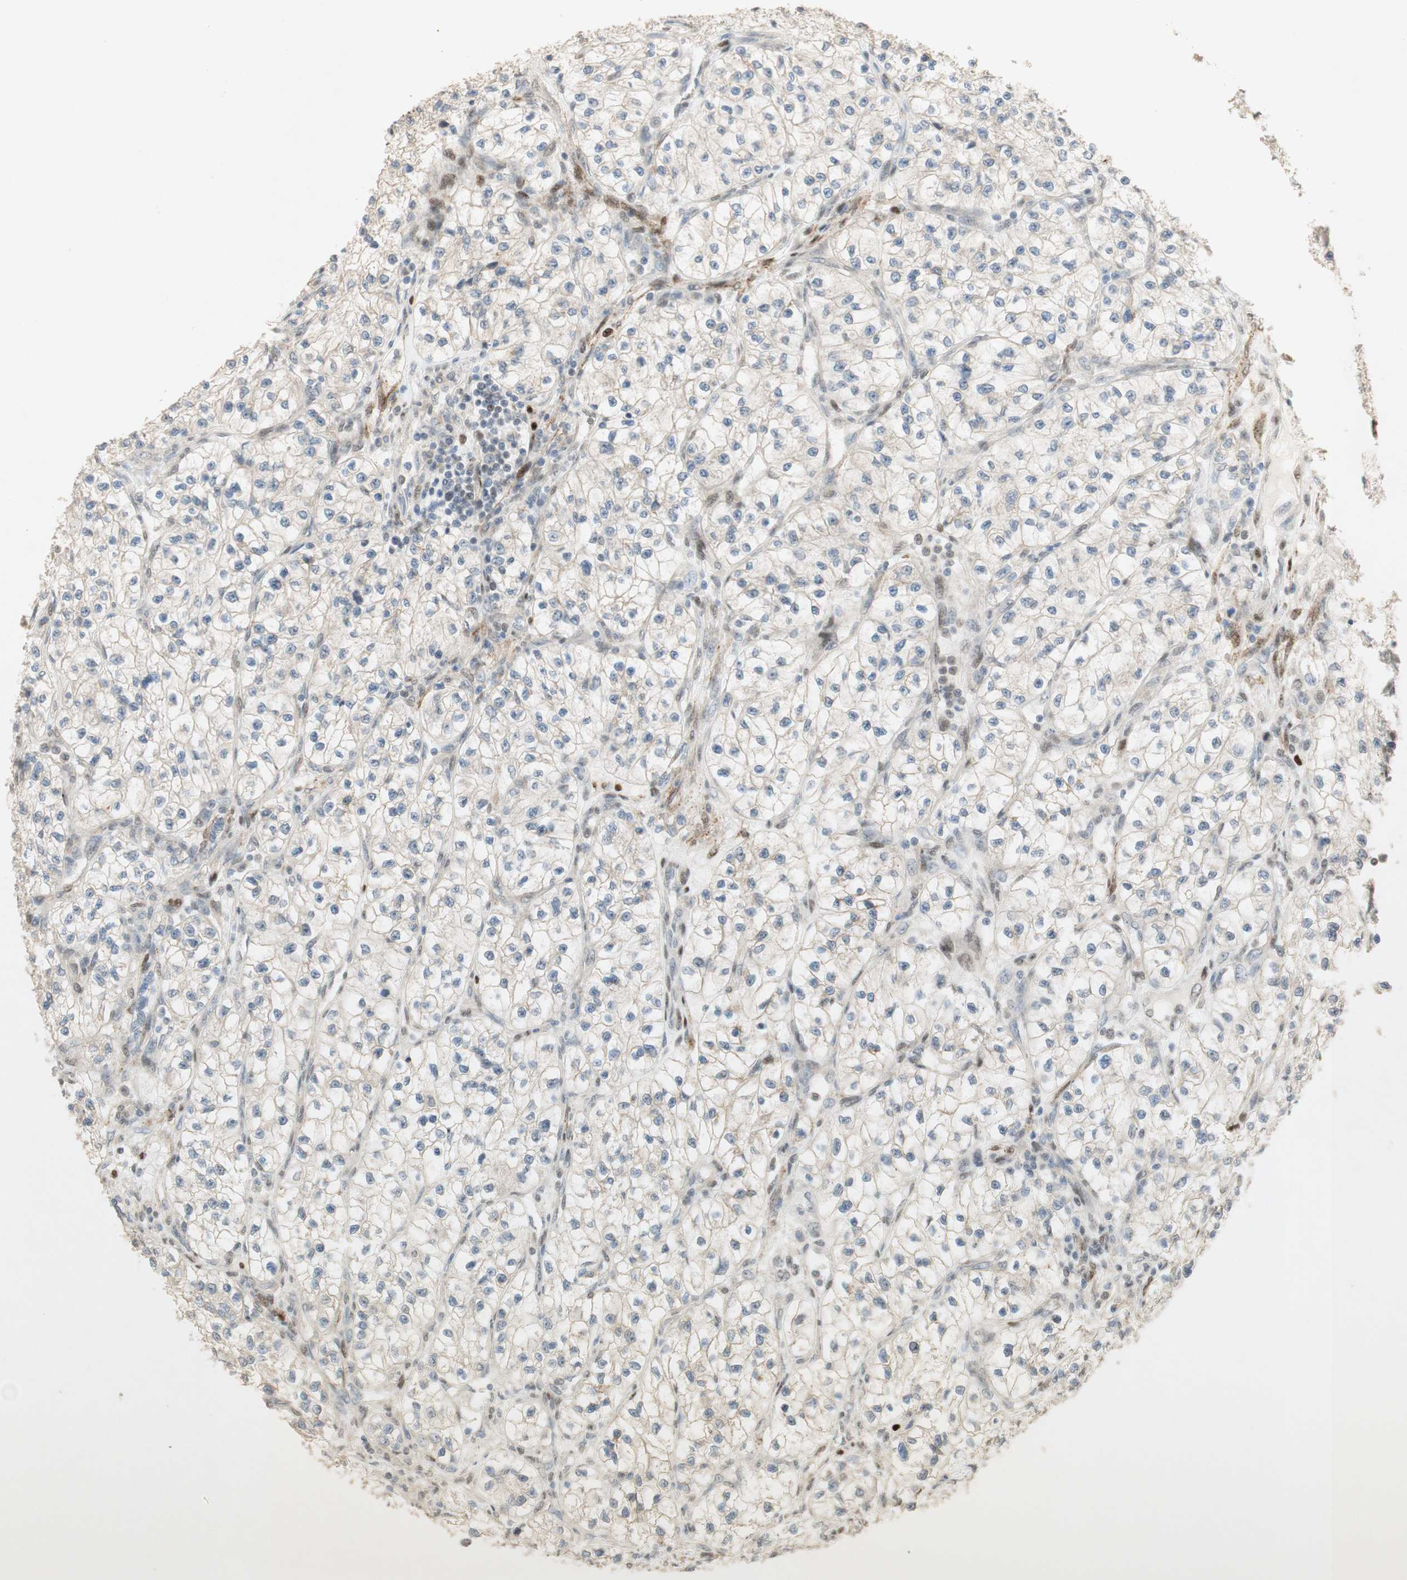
{"staining": {"intensity": "negative", "quantity": "none", "location": "none"}, "tissue": "renal cancer", "cell_type": "Tumor cells", "image_type": "cancer", "snomed": [{"axis": "morphology", "description": "Adenocarcinoma, NOS"}, {"axis": "topography", "description": "Kidney"}], "caption": "Micrograph shows no protein staining in tumor cells of adenocarcinoma (renal) tissue. (Stains: DAB (3,3'-diaminobenzidine) immunohistochemistry (IHC) with hematoxylin counter stain, Microscopy: brightfield microscopy at high magnification).", "gene": "FOXP1", "patient": {"sex": "female", "age": 57}}